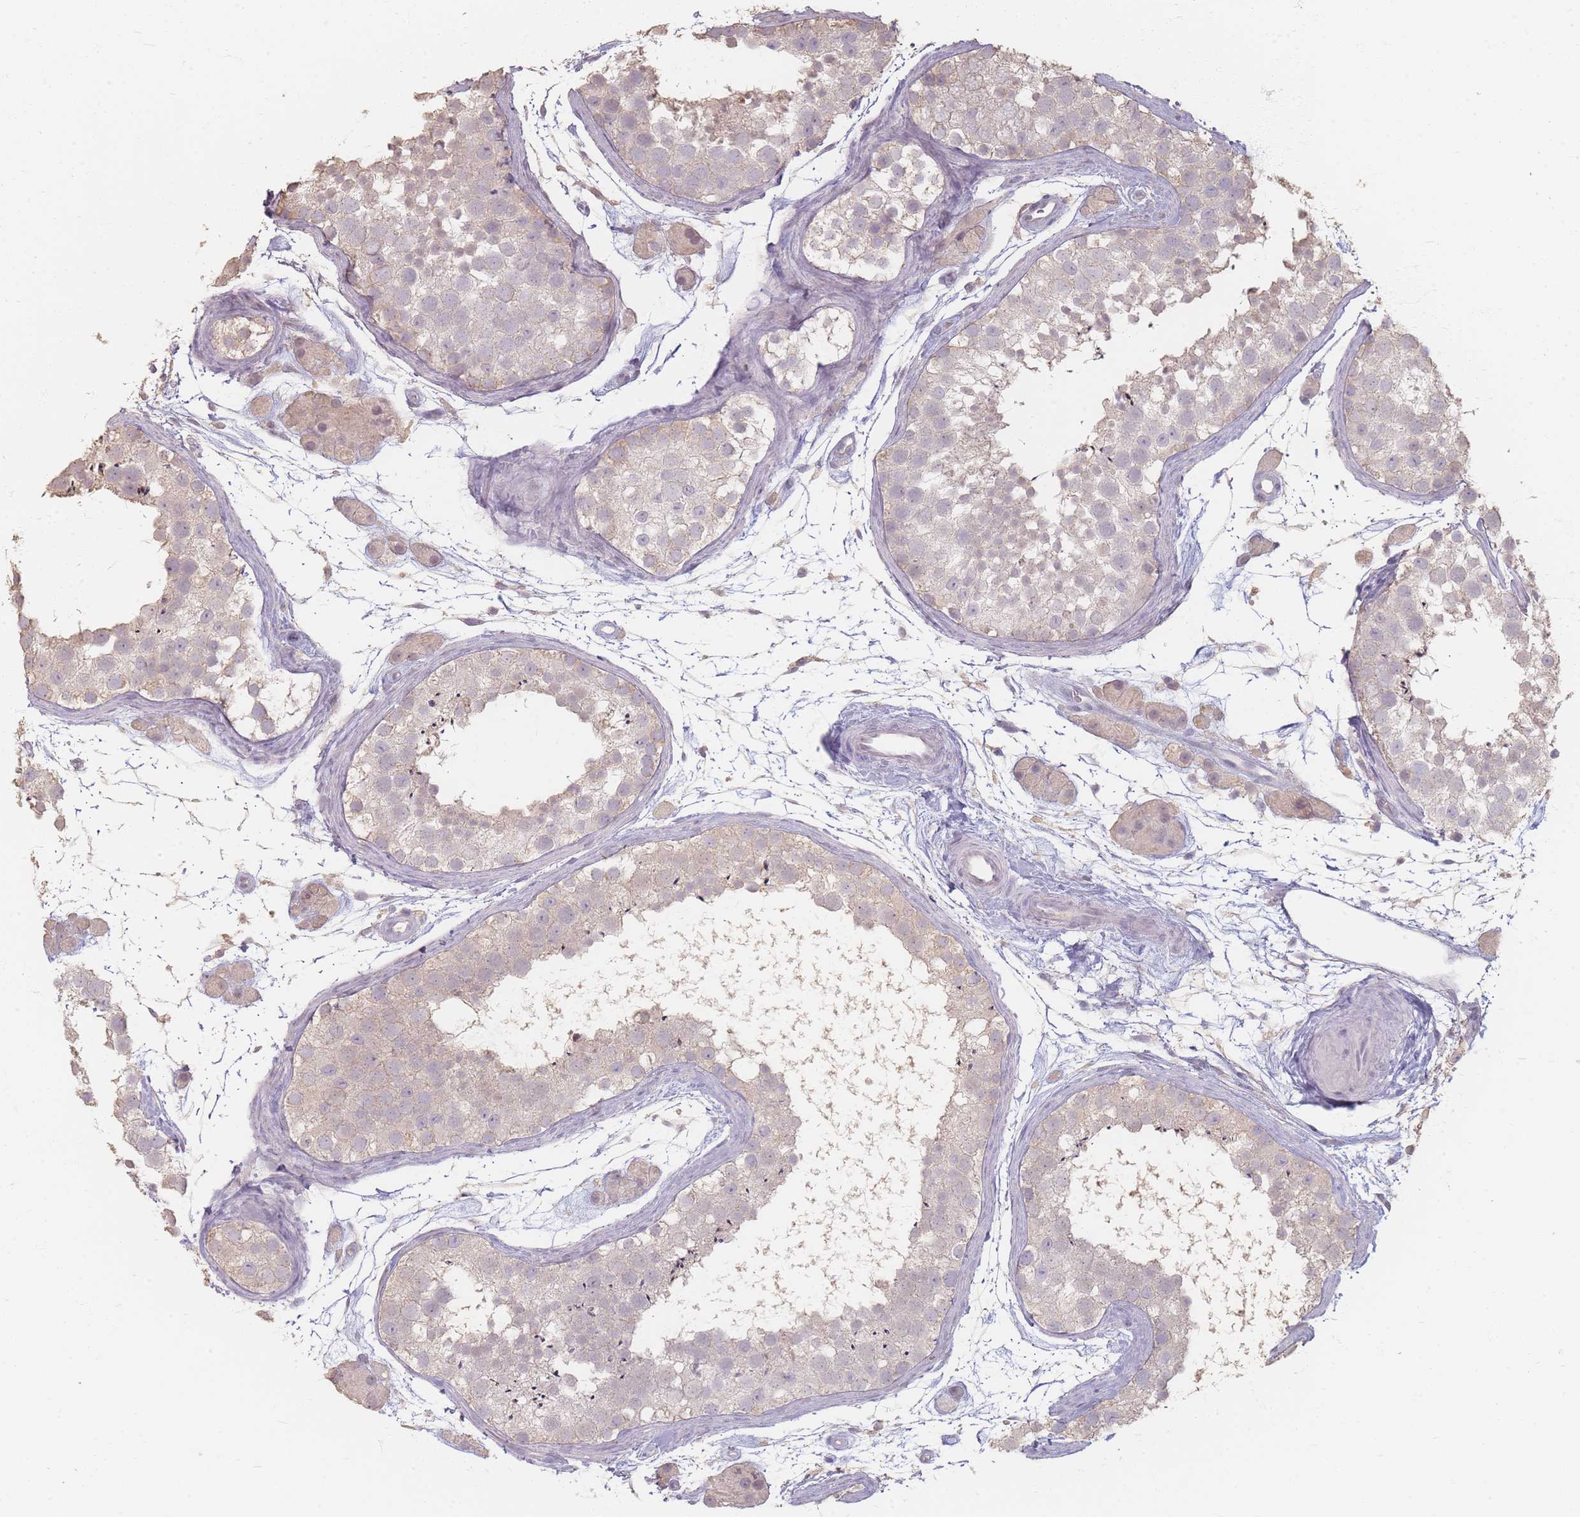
{"staining": {"intensity": "weak", "quantity": "<25%", "location": "cytoplasmic/membranous"}, "tissue": "testis", "cell_type": "Cells in seminiferous ducts", "image_type": "normal", "snomed": [{"axis": "morphology", "description": "Normal tissue, NOS"}, {"axis": "topography", "description": "Testis"}], "caption": "Immunohistochemistry photomicrograph of benign human testis stained for a protein (brown), which shows no expression in cells in seminiferous ducts. (Brightfield microscopy of DAB immunohistochemistry at high magnification).", "gene": "RFTN1", "patient": {"sex": "male", "age": 41}}